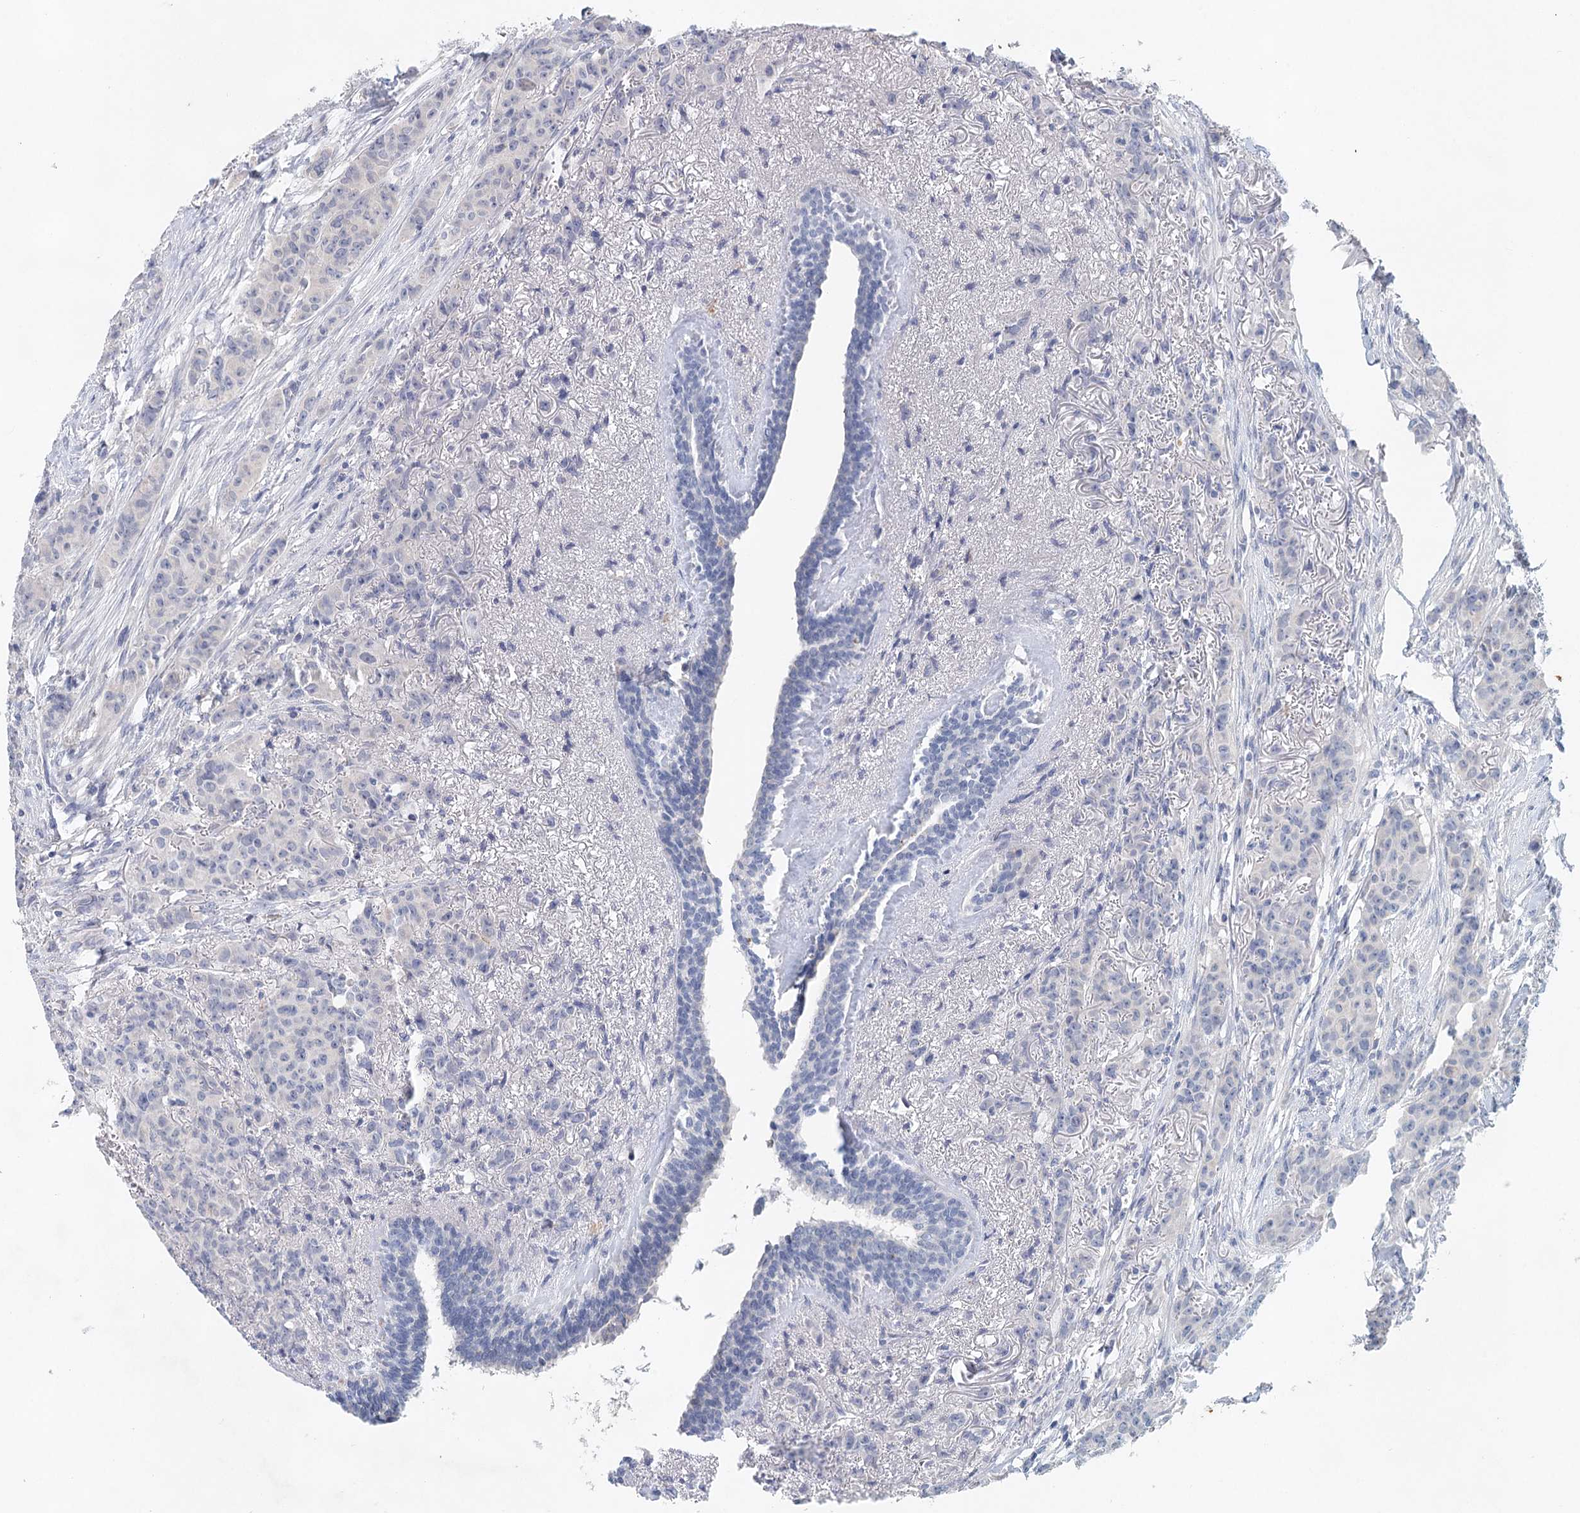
{"staining": {"intensity": "negative", "quantity": "none", "location": "none"}, "tissue": "breast cancer", "cell_type": "Tumor cells", "image_type": "cancer", "snomed": [{"axis": "morphology", "description": "Duct carcinoma"}, {"axis": "topography", "description": "Breast"}], "caption": "Infiltrating ductal carcinoma (breast) stained for a protein using immunohistochemistry (IHC) exhibits no positivity tumor cells.", "gene": "SLC19A3", "patient": {"sex": "female", "age": 40}}